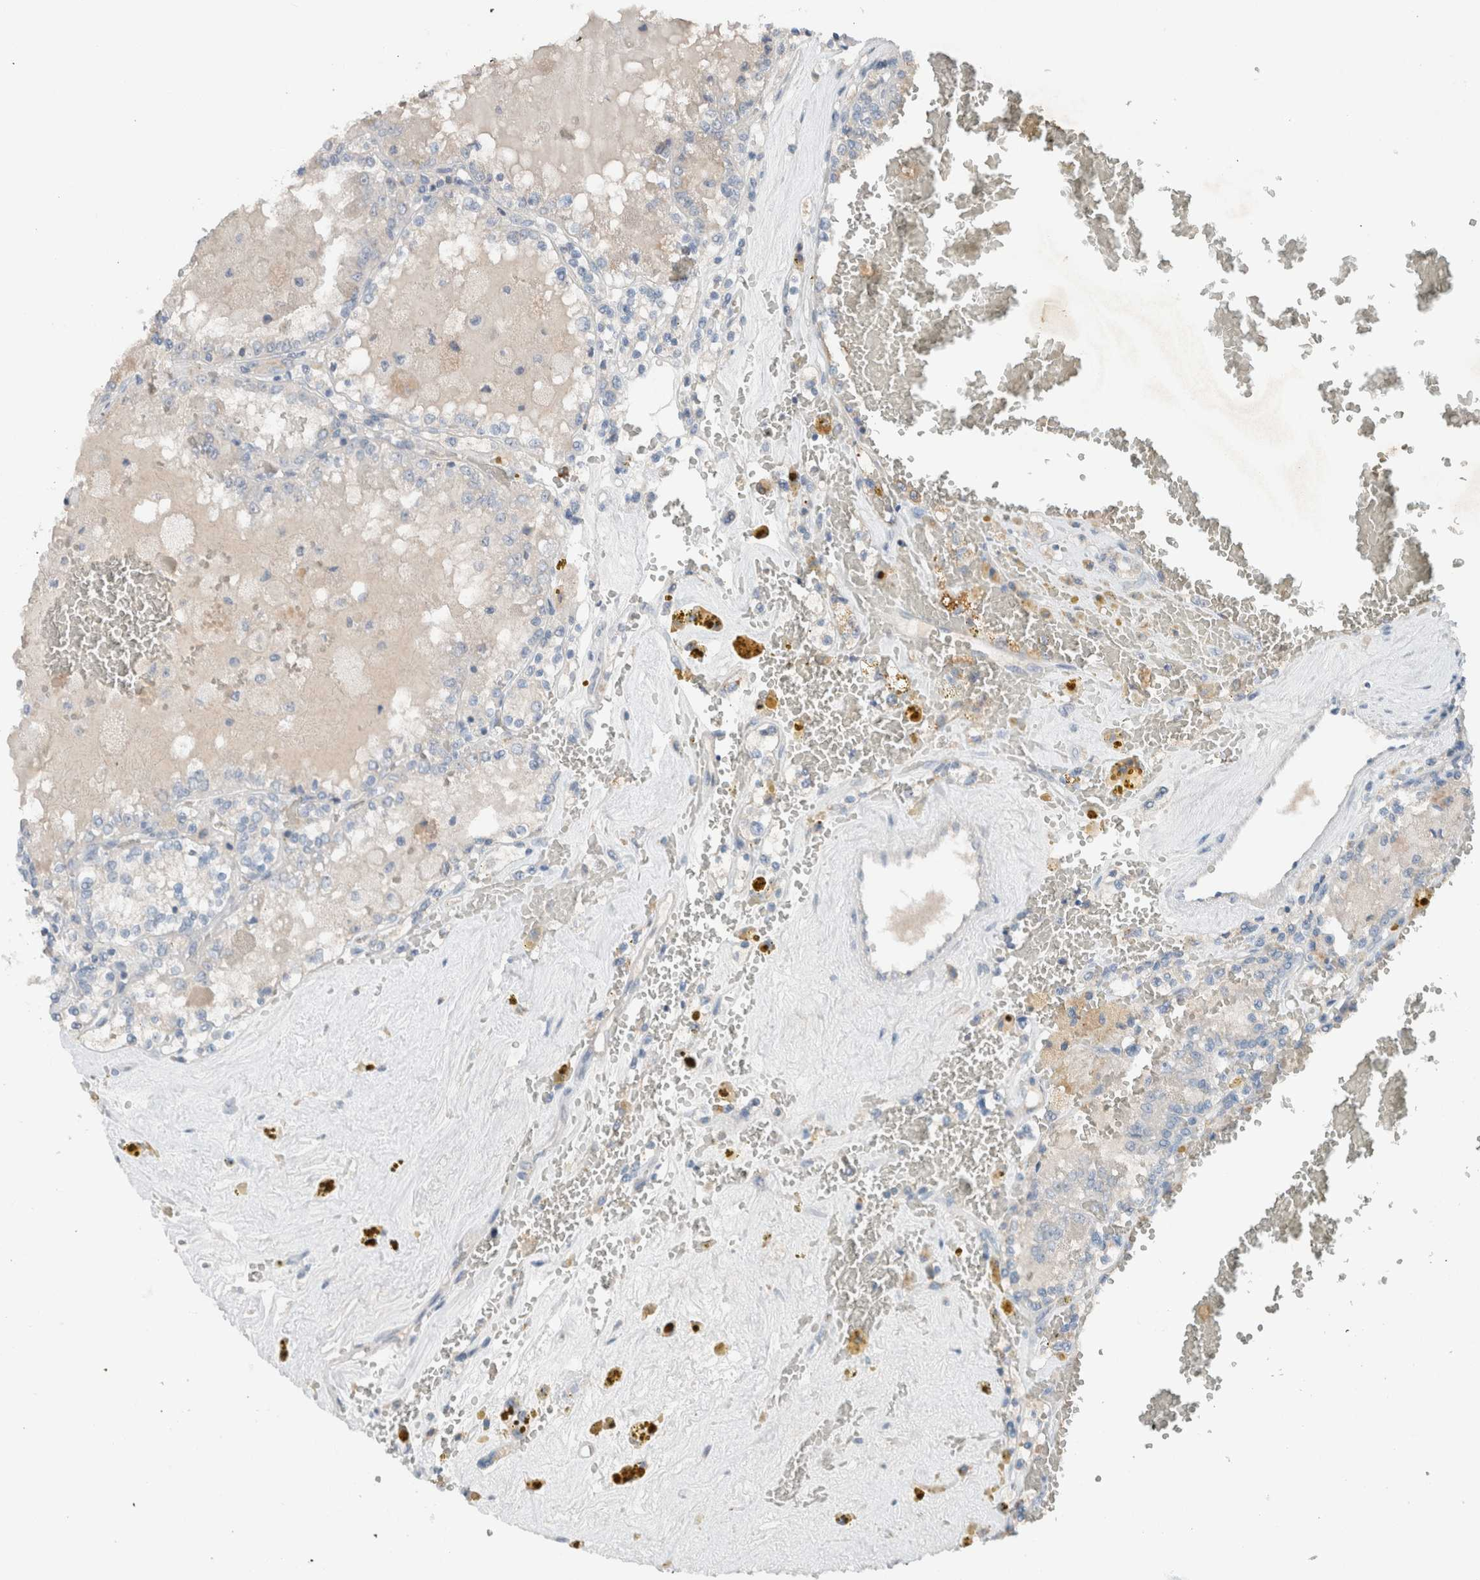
{"staining": {"intensity": "negative", "quantity": "none", "location": "none"}, "tissue": "renal cancer", "cell_type": "Tumor cells", "image_type": "cancer", "snomed": [{"axis": "morphology", "description": "Adenocarcinoma, NOS"}, {"axis": "topography", "description": "Kidney"}], "caption": "The histopathology image reveals no staining of tumor cells in adenocarcinoma (renal). Brightfield microscopy of immunohistochemistry (IHC) stained with DAB (brown) and hematoxylin (blue), captured at high magnification.", "gene": "DUOX1", "patient": {"sex": "female", "age": 56}}